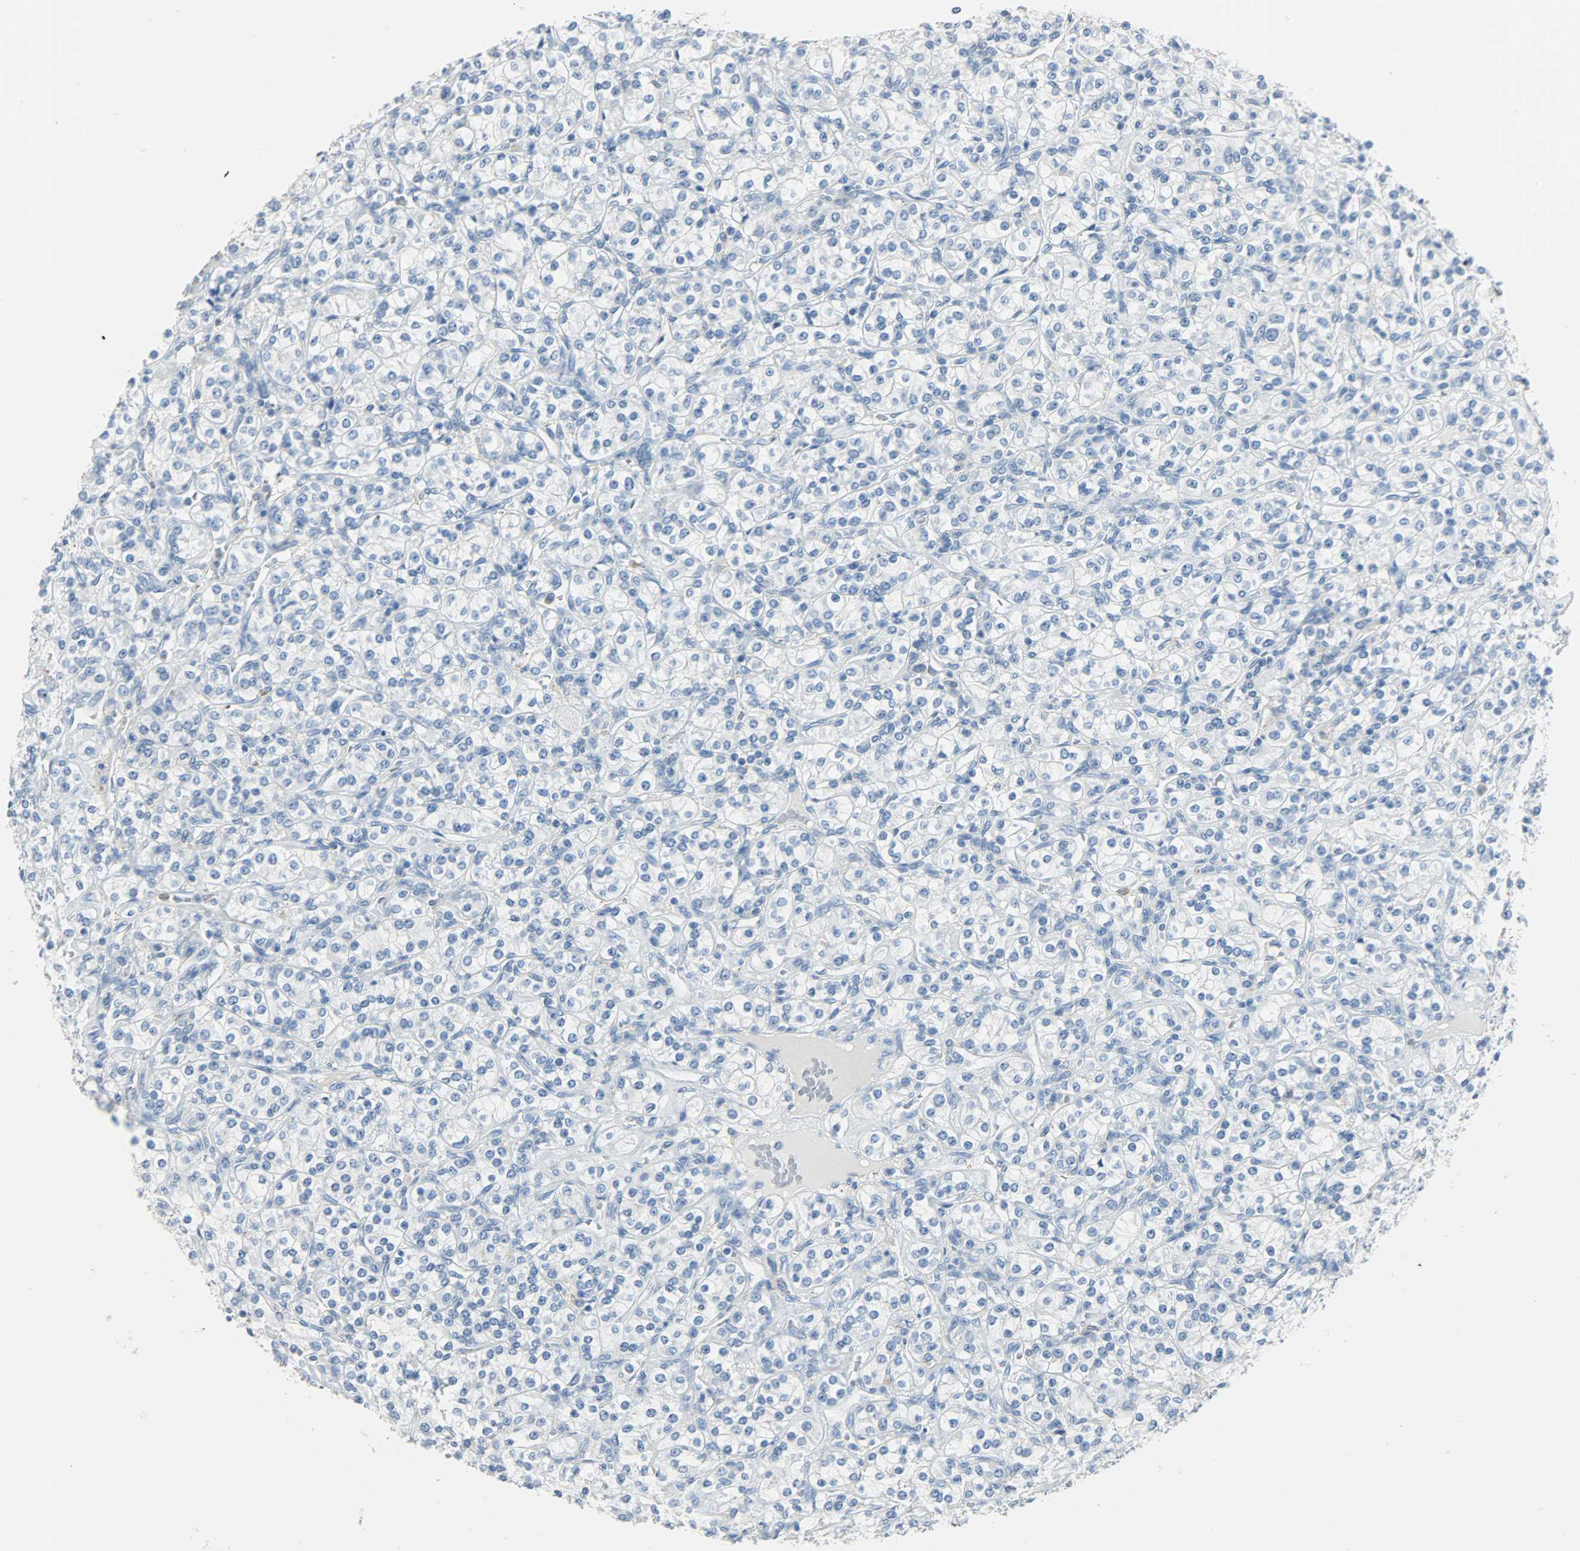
{"staining": {"intensity": "negative", "quantity": "none", "location": "none"}, "tissue": "renal cancer", "cell_type": "Tumor cells", "image_type": "cancer", "snomed": [{"axis": "morphology", "description": "Adenocarcinoma, NOS"}, {"axis": "topography", "description": "Kidney"}], "caption": "This is an immunohistochemistry (IHC) micrograph of adenocarcinoma (renal). There is no positivity in tumor cells.", "gene": "PTPN6", "patient": {"sex": "male", "age": 77}}